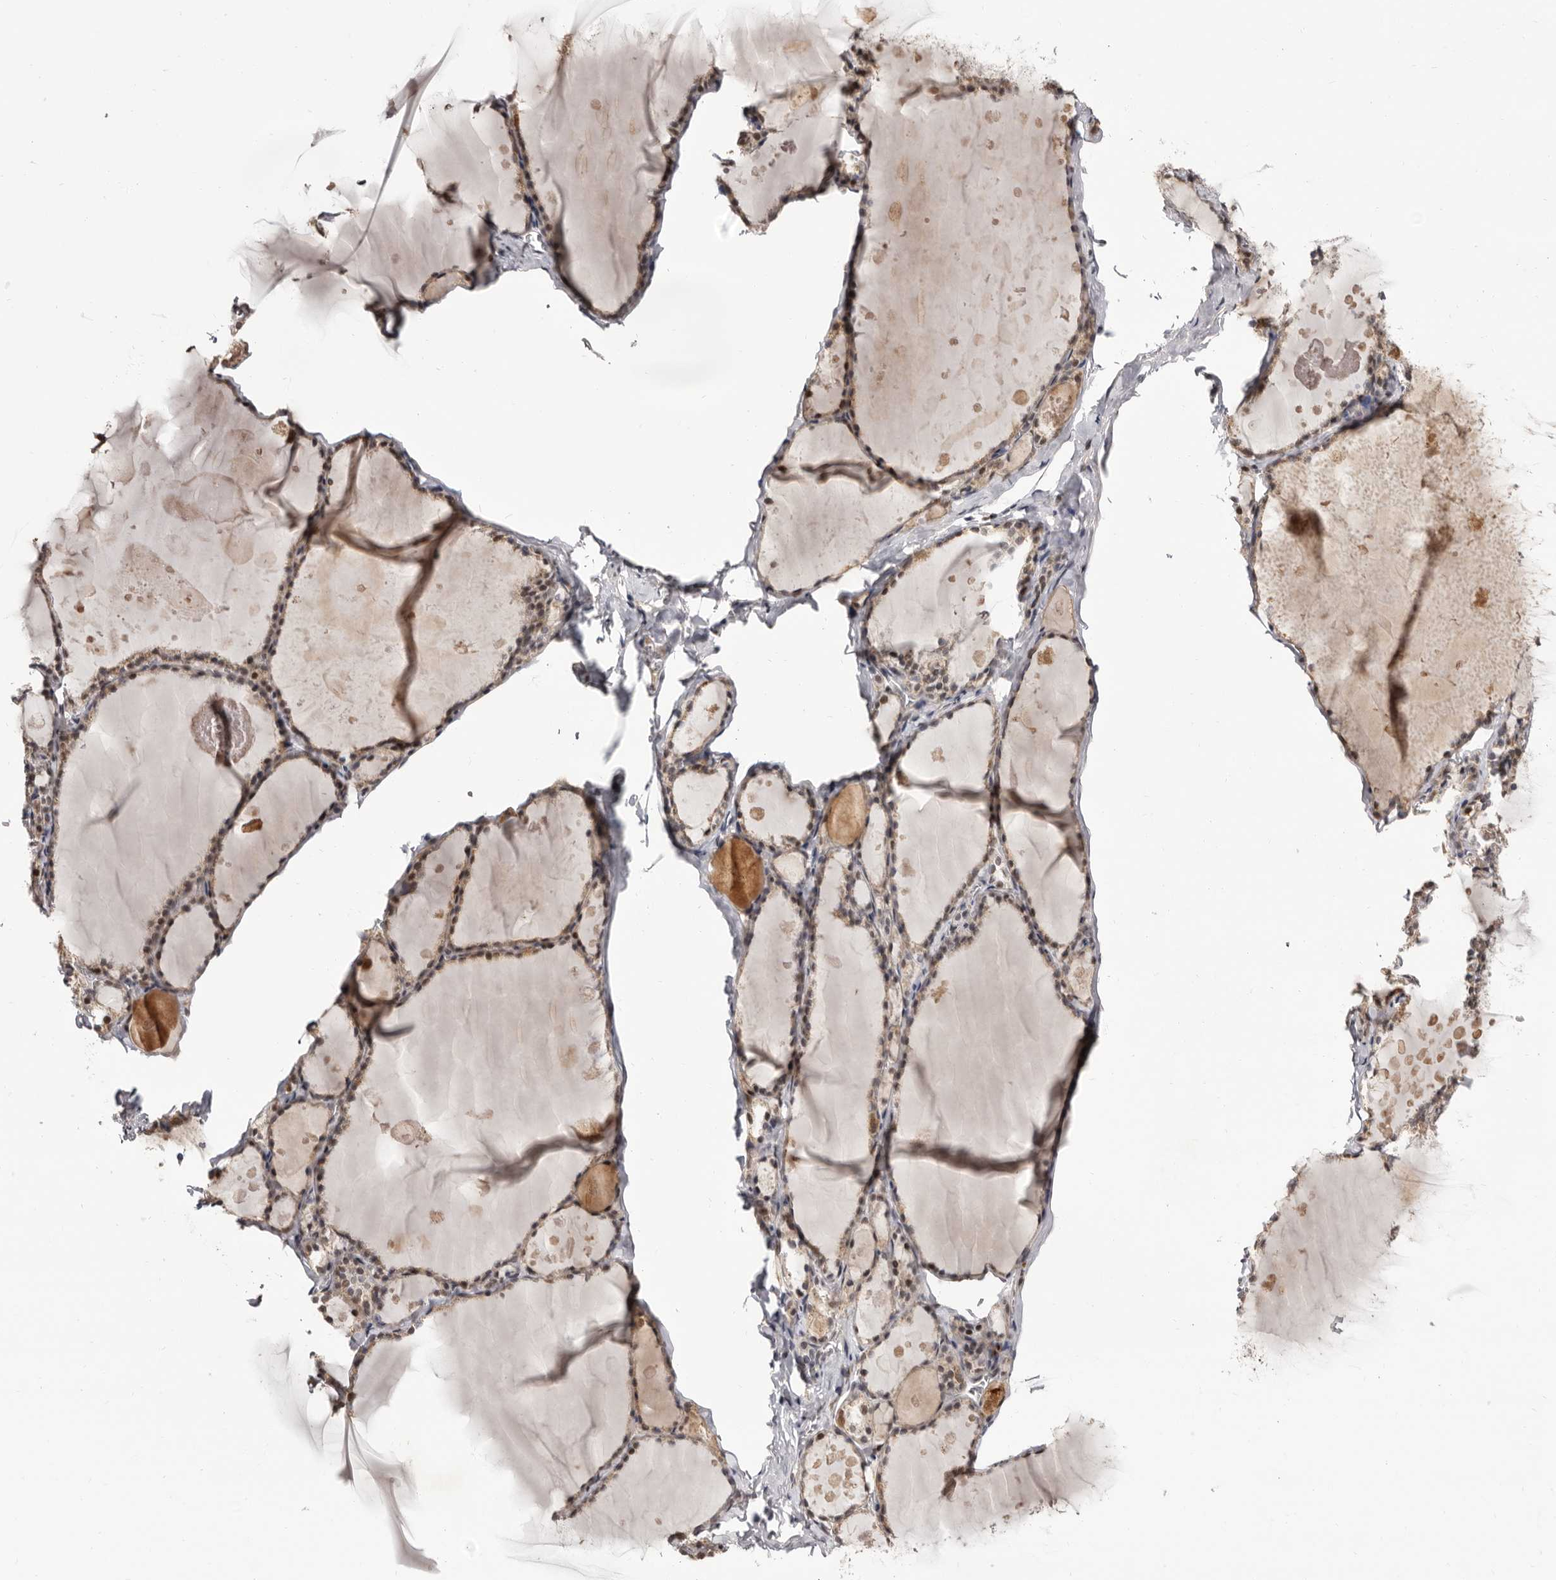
{"staining": {"intensity": "weak", "quantity": "25%-75%", "location": "cytoplasmic/membranous"}, "tissue": "thyroid gland", "cell_type": "Glandular cells", "image_type": "normal", "snomed": [{"axis": "morphology", "description": "Normal tissue, NOS"}, {"axis": "topography", "description": "Thyroid gland"}], "caption": "The immunohistochemical stain highlights weak cytoplasmic/membranous staining in glandular cells of unremarkable thyroid gland. The staining is performed using DAB brown chromogen to label protein expression. The nuclei are counter-stained blue using hematoxylin.", "gene": "ZNF326", "patient": {"sex": "male", "age": 56}}